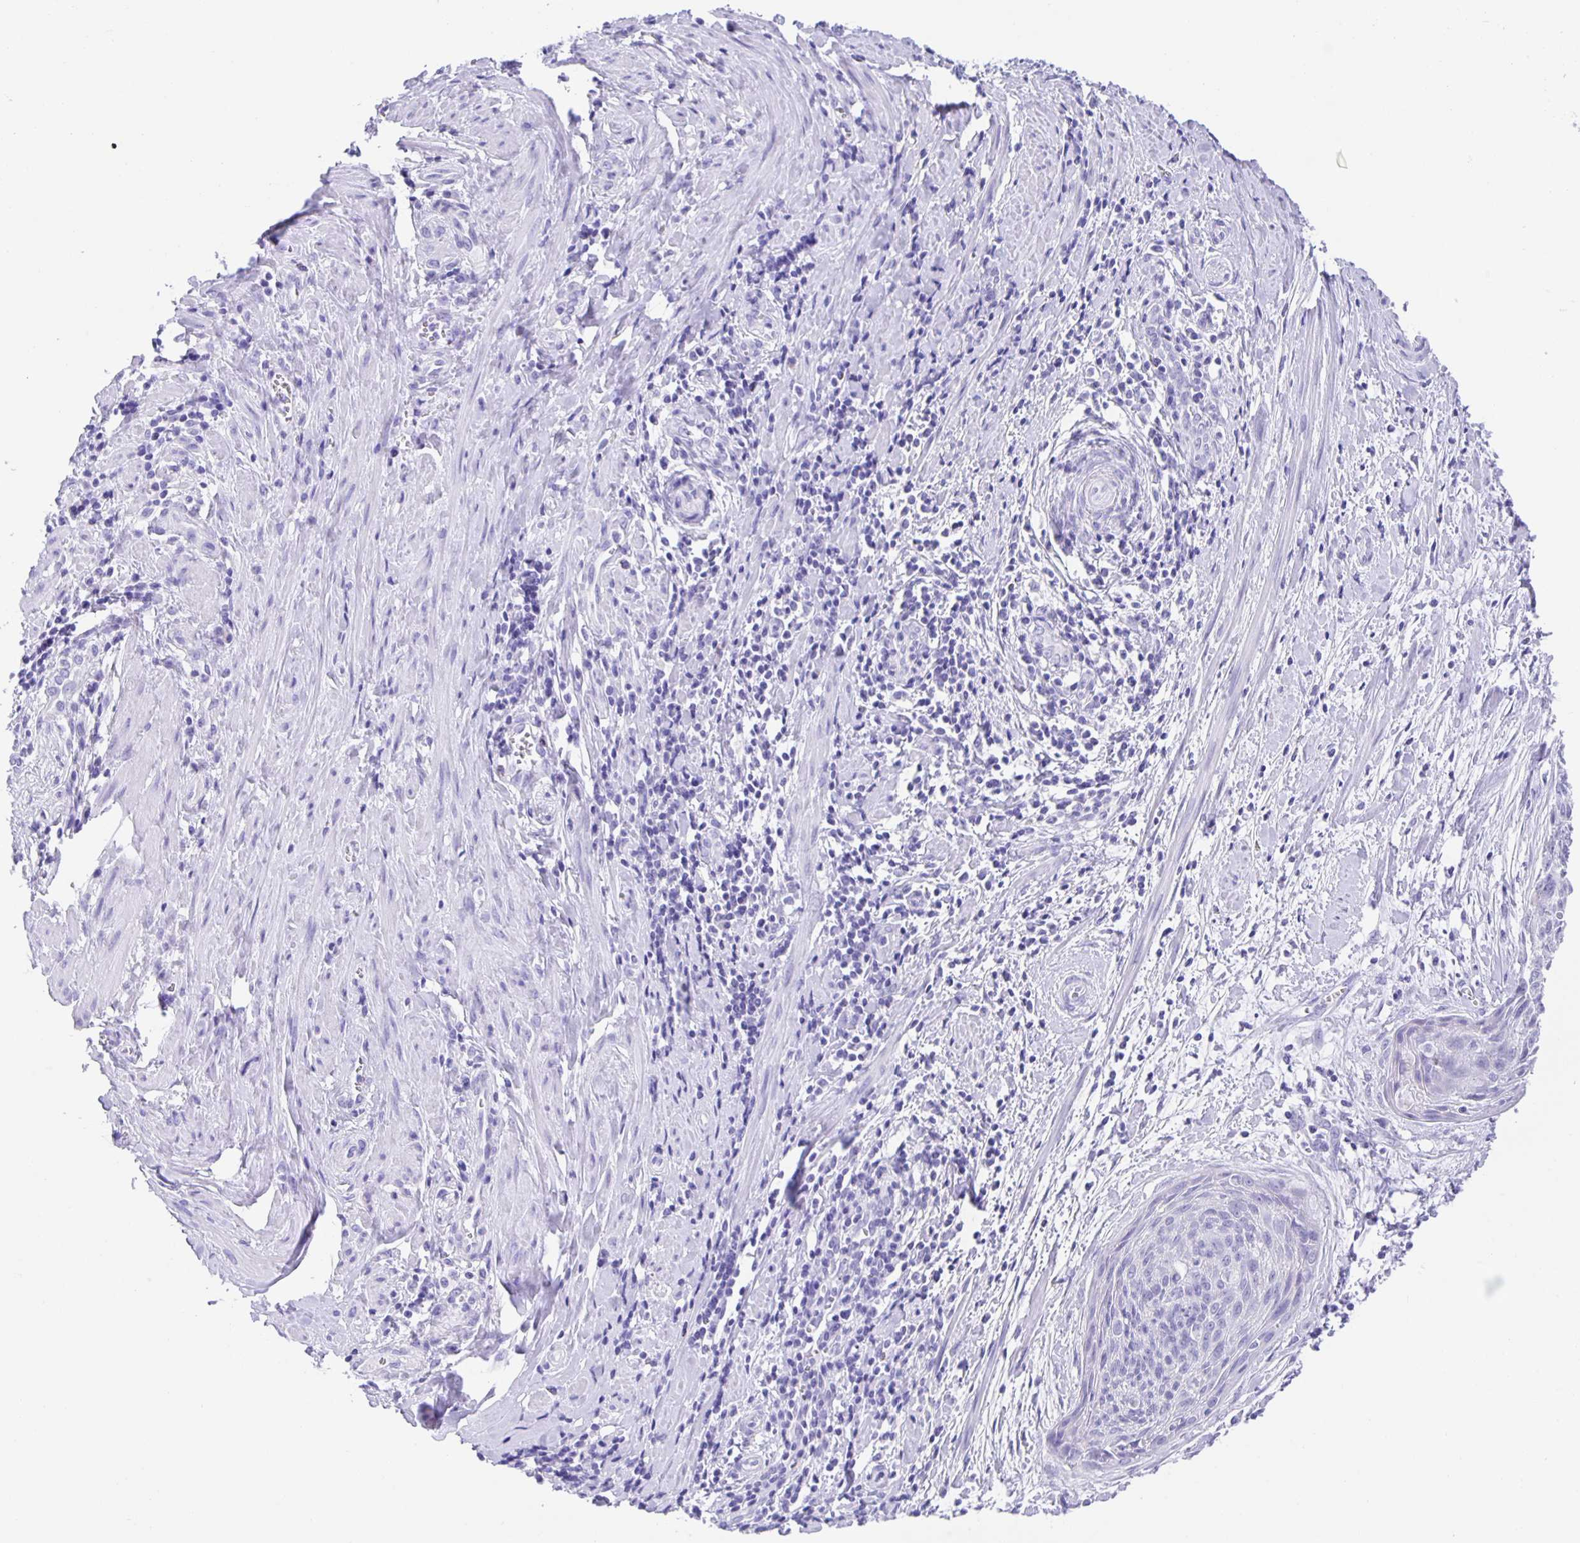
{"staining": {"intensity": "negative", "quantity": "none", "location": "none"}, "tissue": "cervical cancer", "cell_type": "Tumor cells", "image_type": "cancer", "snomed": [{"axis": "morphology", "description": "Squamous cell carcinoma, NOS"}, {"axis": "topography", "description": "Cervix"}], "caption": "DAB (3,3'-diaminobenzidine) immunohistochemical staining of human cervical cancer shows no significant expression in tumor cells.", "gene": "GUCA2A", "patient": {"sex": "female", "age": 55}}